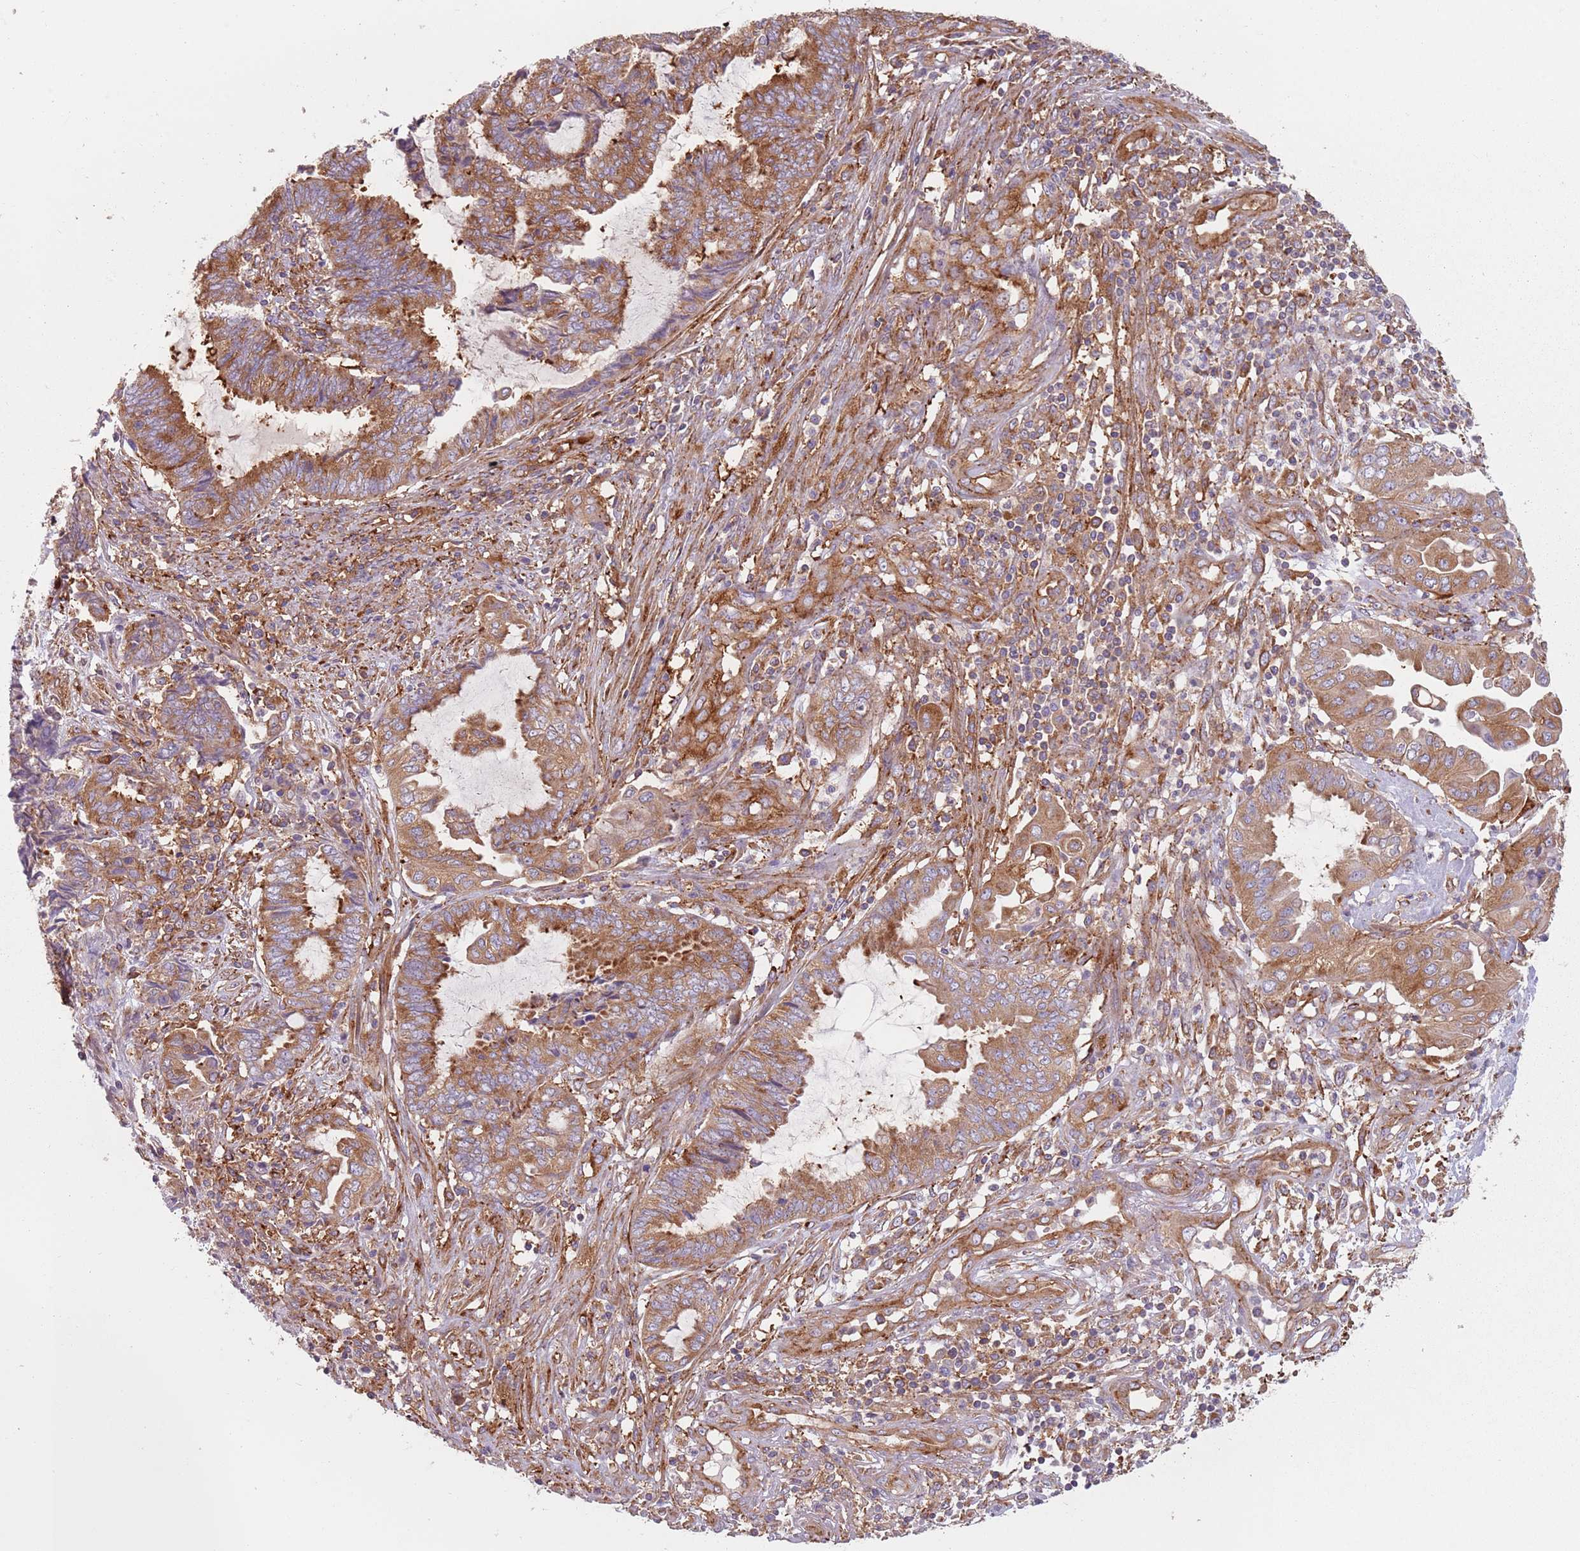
{"staining": {"intensity": "moderate", "quantity": ">75%", "location": "cytoplasmic/membranous"}, "tissue": "endometrial cancer", "cell_type": "Tumor cells", "image_type": "cancer", "snomed": [{"axis": "morphology", "description": "Adenocarcinoma, NOS"}, {"axis": "topography", "description": "Uterus"}, {"axis": "topography", "description": "Endometrium"}], "caption": "The histopathology image demonstrates immunohistochemical staining of endometrial cancer. There is moderate cytoplasmic/membranous expression is present in about >75% of tumor cells. The protein is stained brown, and the nuclei are stained in blue (DAB IHC with brightfield microscopy, high magnification).", "gene": "TPD52L2", "patient": {"sex": "female", "age": 70}}